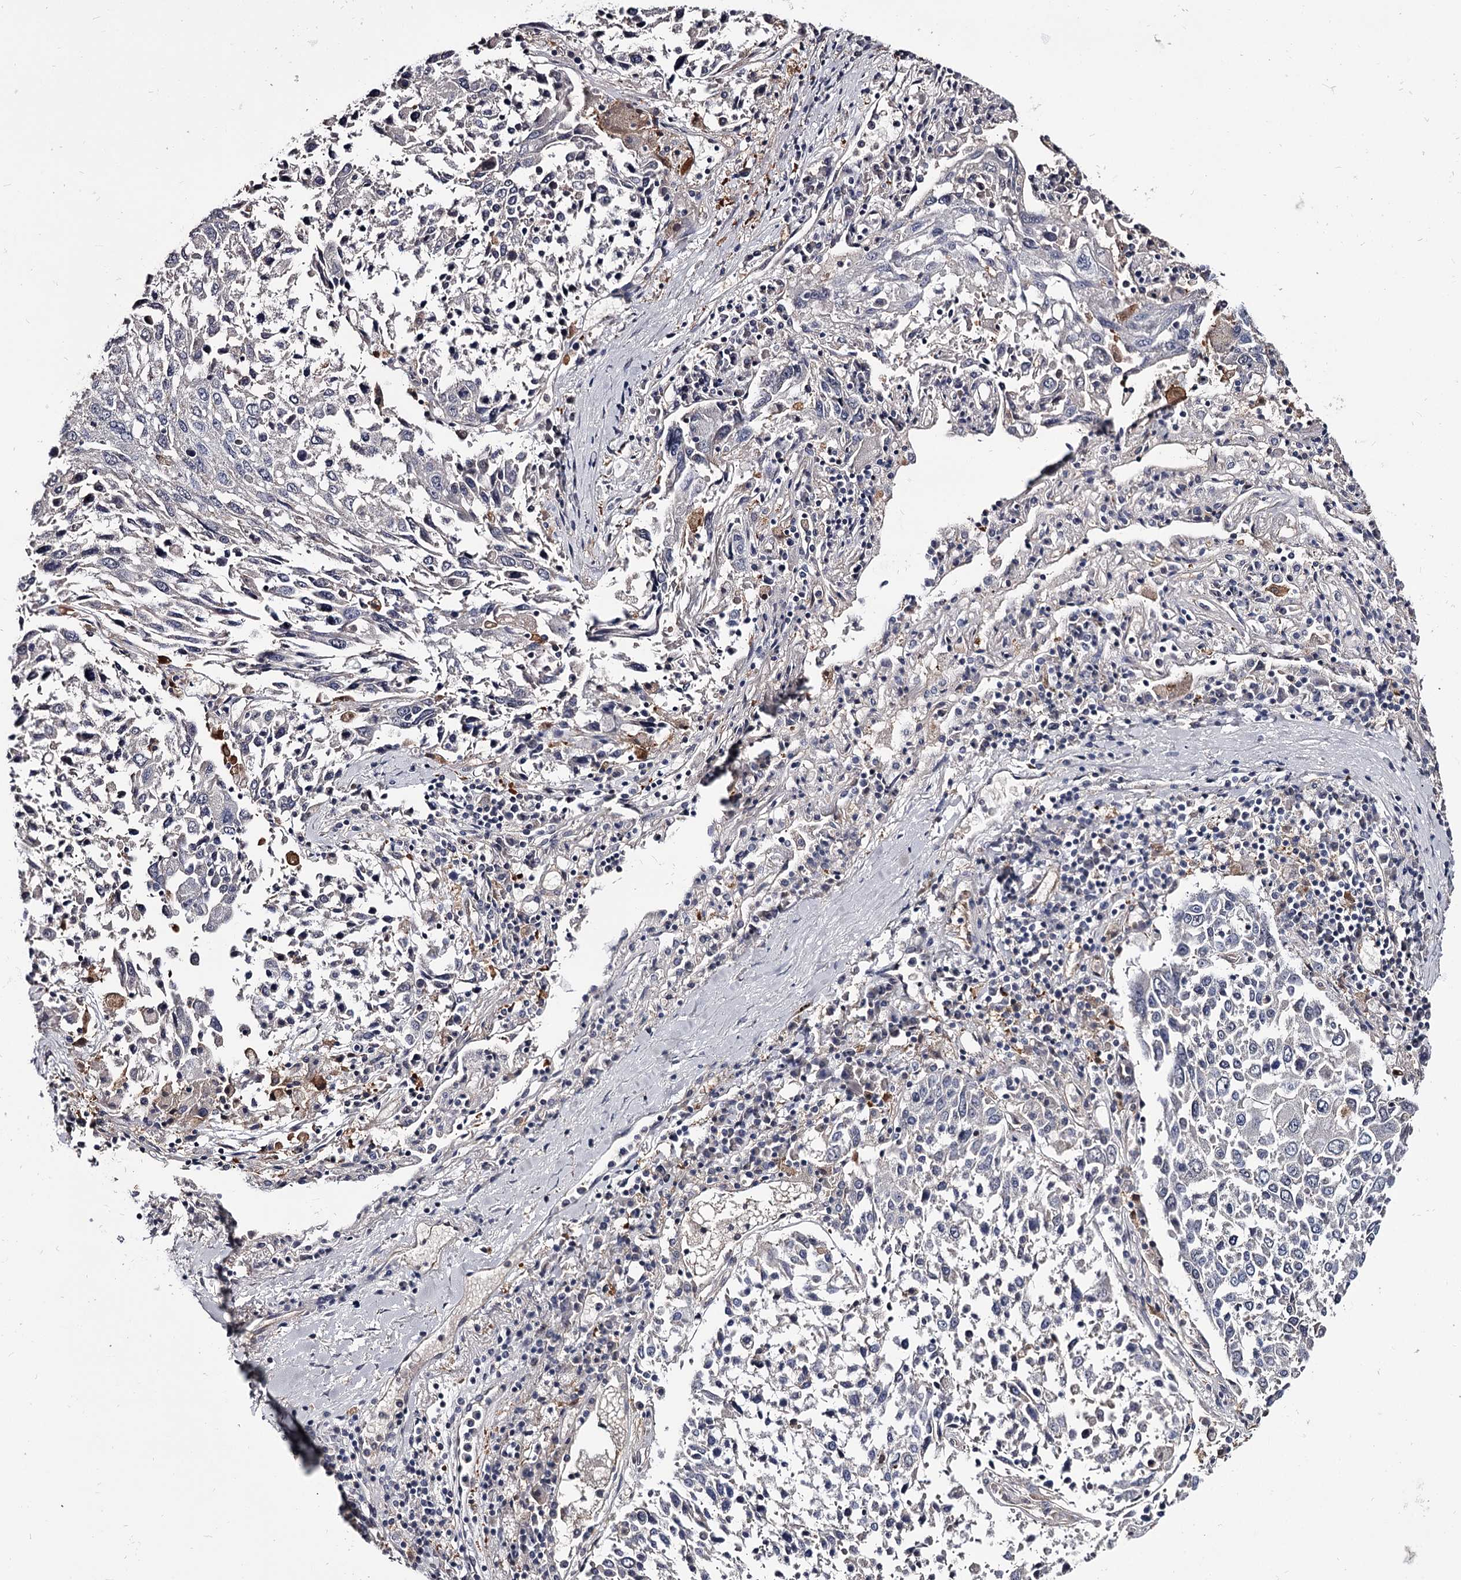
{"staining": {"intensity": "negative", "quantity": "none", "location": "none"}, "tissue": "lung cancer", "cell_type": "Tumor cells", "image_type": "cancer", "snomed": [{"axis": "morphology", "description": "Squamous cell carcinoma, NOS"}, {"axis": "topography", "description": "Lung"}], "caption": "Image shows no protein staining in tumor cells of lung cancer (squamous cell carcinoma) tissue.", "gene": "GSTO1", "patient": {"sex": "male", "age": 65}}